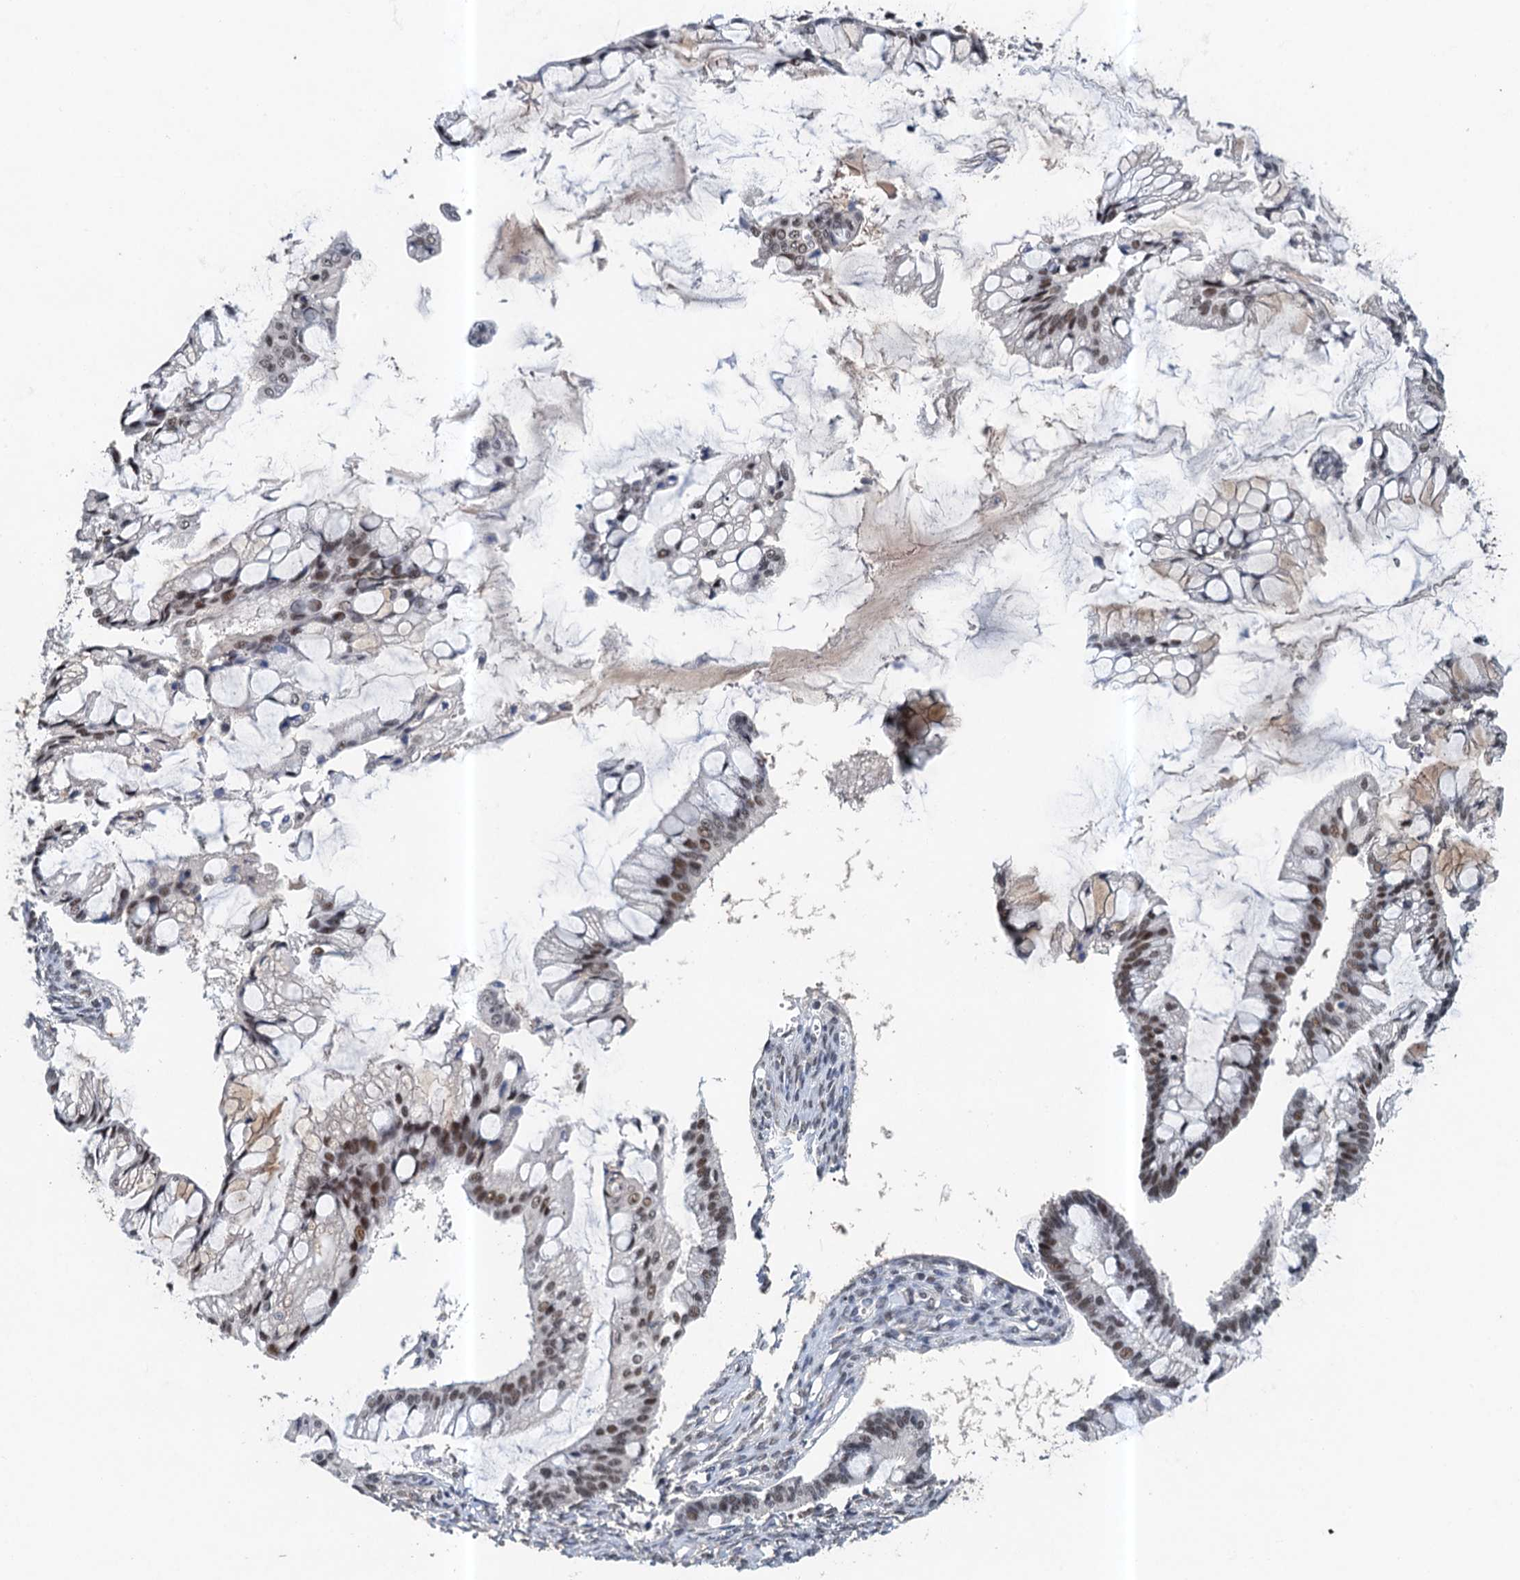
{"staining": {"intensity": "moderate", "quantity": ">75%", "location": "nuclear"}, "tissue": "ovarian cancer", "cell_type": "Tumor cells", "image_type": "cancer", "snomed": [{"axis": "morphology", "description": "Cystadenocarcinoma, mucinous, NOS"}, {"axis": "topography", "description": "Ovary"}], "caption": "Tumor cells exhibit medium levels of moderate nuclear expression in about >75% of cells in human ovarian mucinous cystadenocarcinoma.", "gene": "CSTF3", "patient": {"sex": "female", "age": 73}}